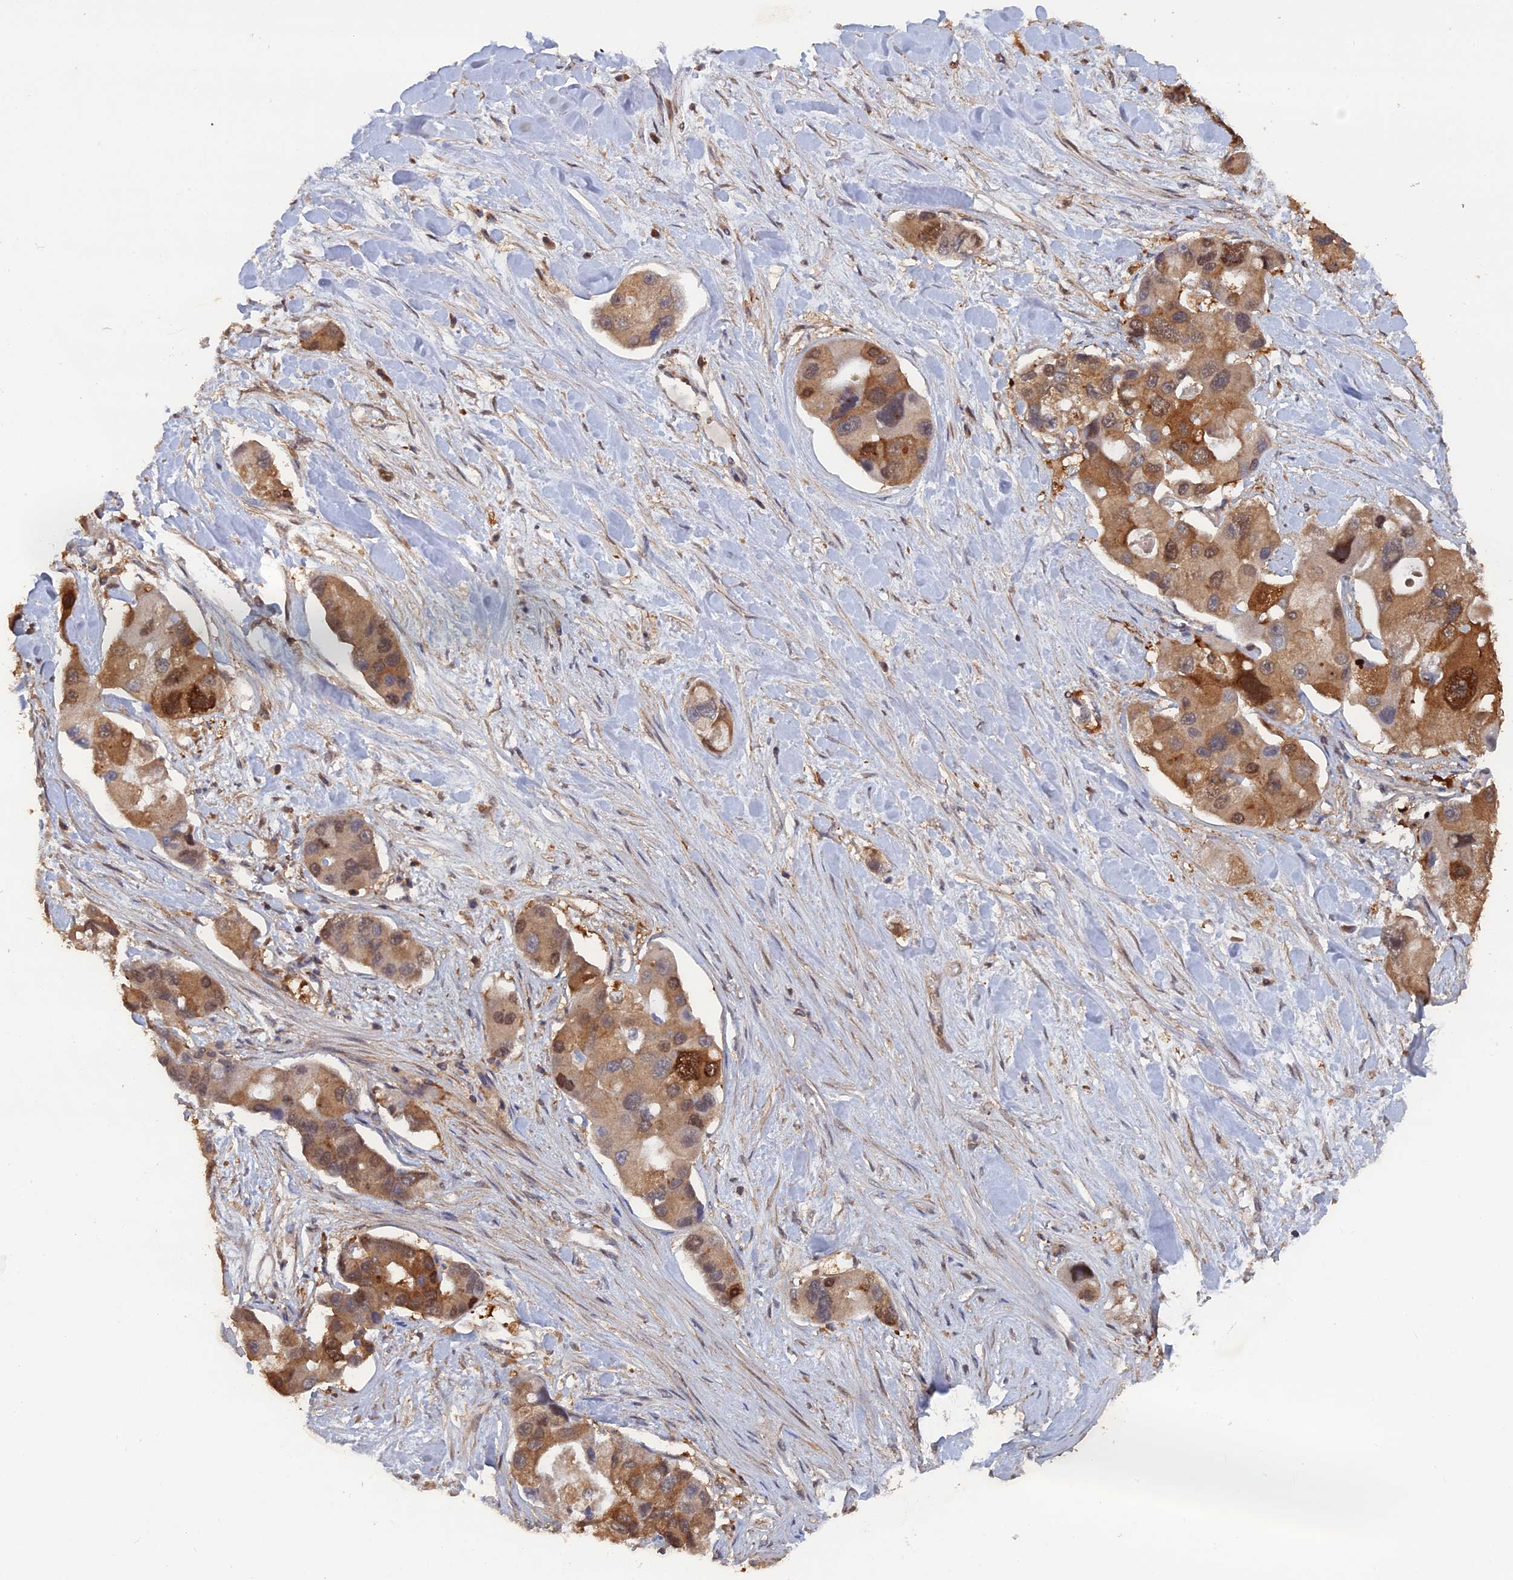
{"staining": {"intensity": "moderate", "quantity": ">75%", "location": "cytoplasmic/membranous,nuclear"}, "tissue": "lung cancer", "cell_type": "Tumor cells", "image_type": "cancer", "snomed": [{"axis": "morphology", "description": "Adenocarcinoma, NOS"}, {"axis": "topography", "description": "Lung"}], "caption": "Immunohistochemical staining of human lung cancer displays moderate cytoplasmic/membranous and nuclear protein positivity in approximately >75% of tumor cells.", "gene": "BLVRA", "patient": {"sex": "female", "age": 54}}